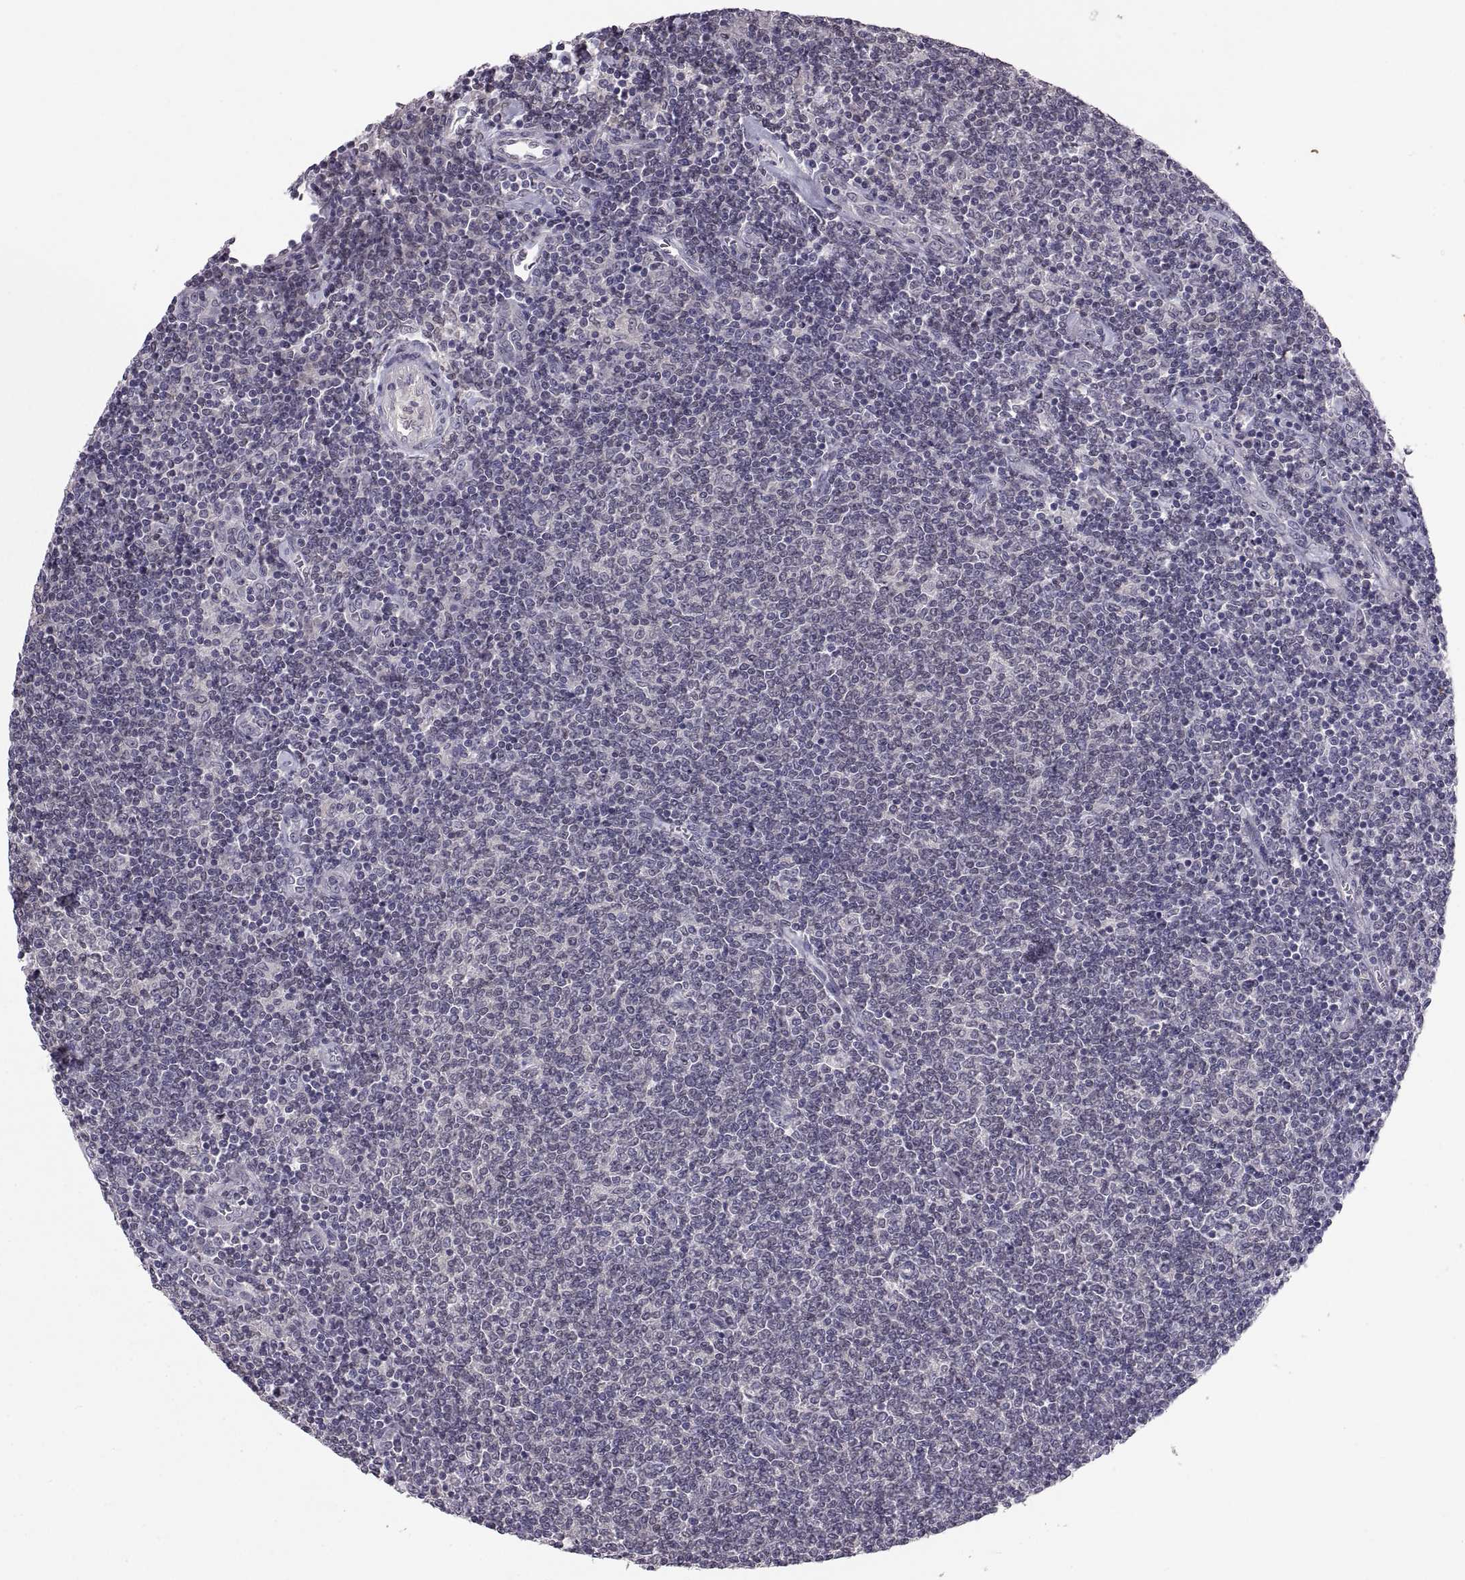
{"staining": {"intensity": "negative", "quantity": "none", "location": "none"}, "tissue": "lymphoma", "cell_type": "Tumor cells", "image_type": "cancer", "snomed": [{"axis": "morphology", "description": "Malignant lymphoma, non-Hodgkin's type, Low grade"}, {"axis": "topography", "description": "Lymph node"}], "caption": "Lymphoma was stained to show a protein in brown. There is no significant staining in tumor cells.", "gene": "PAX2", "patient": {"sex": "male", "age": 52}}